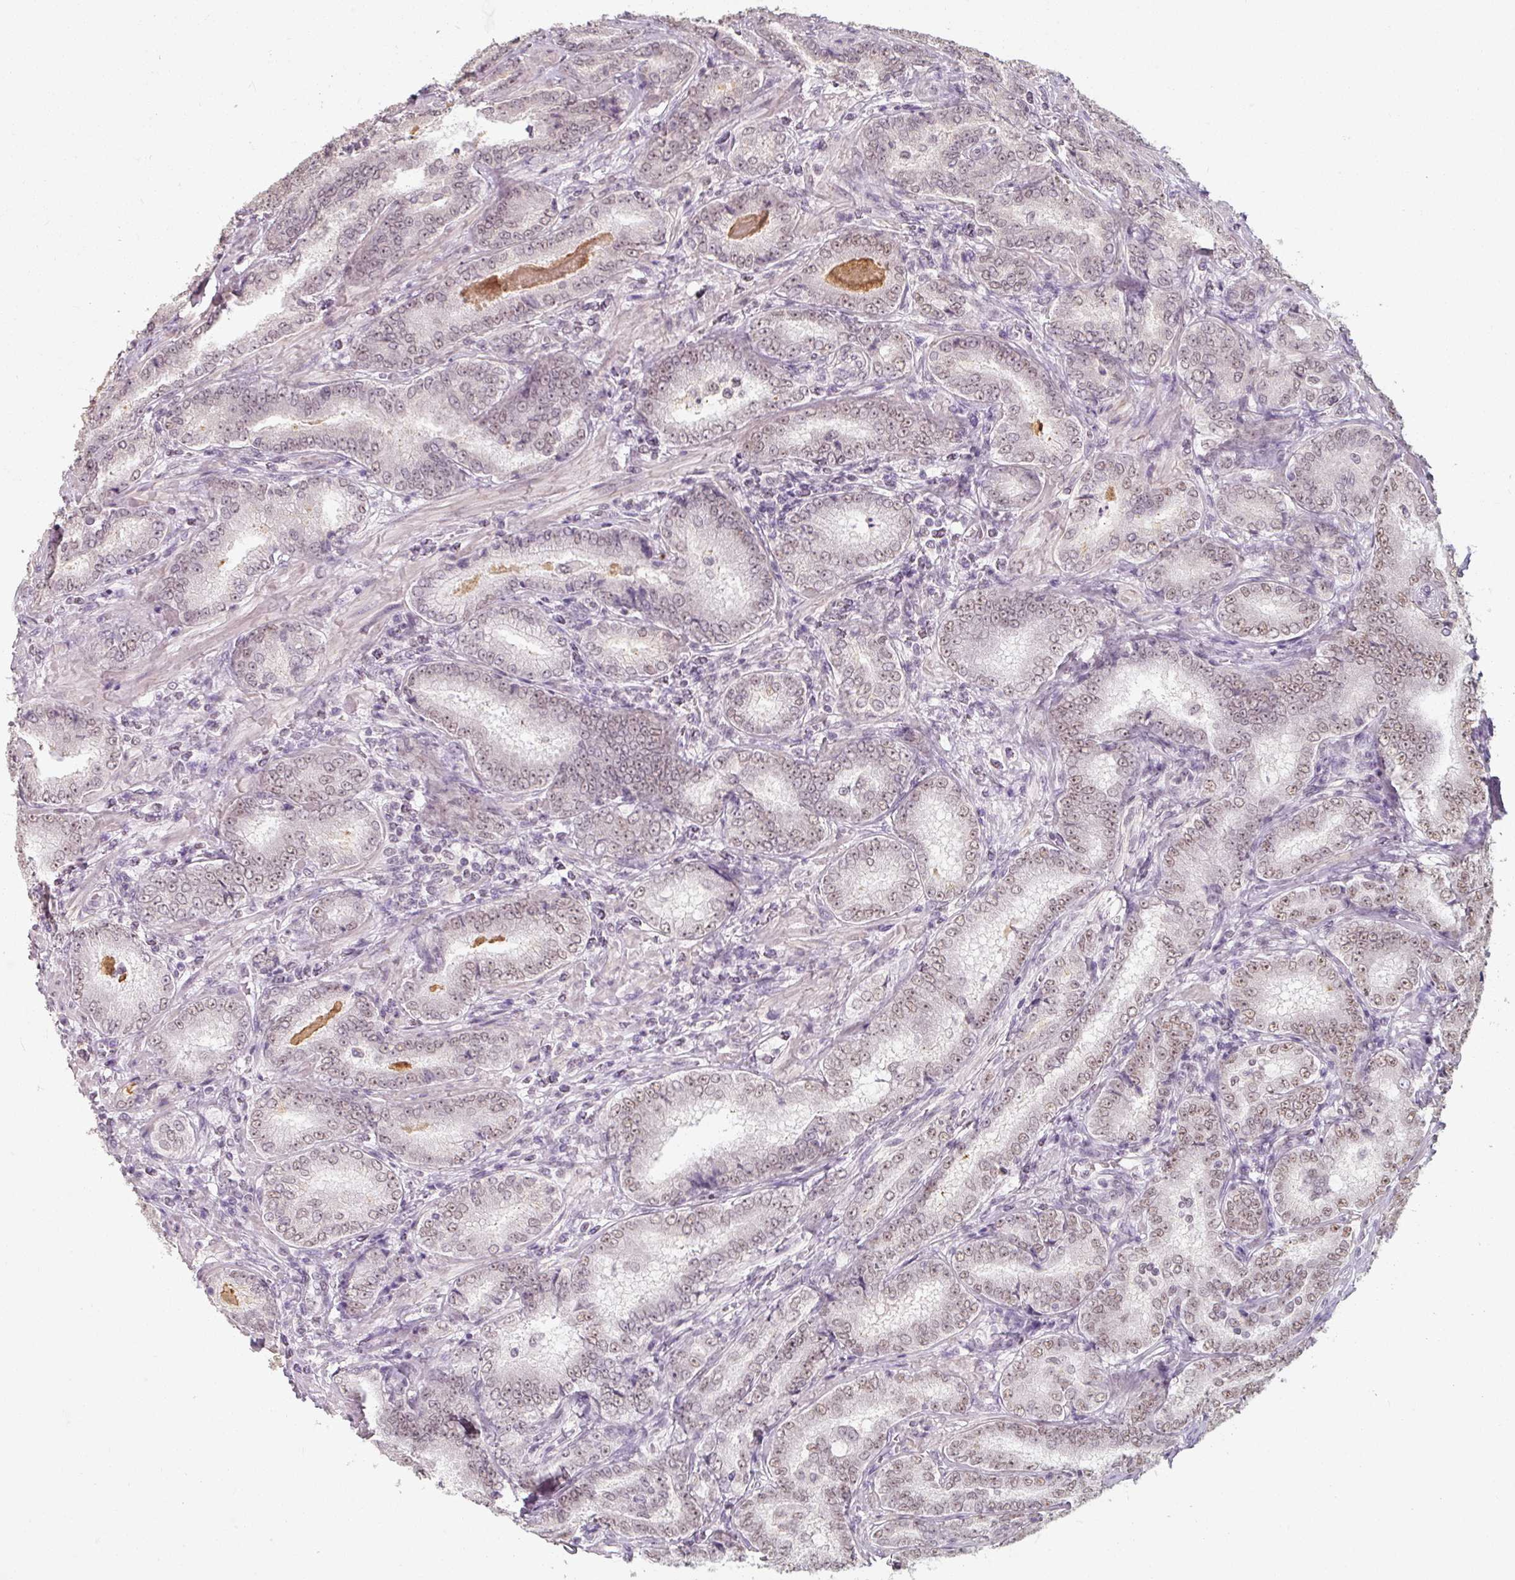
{"staining": {"intensity": "weak", "quantity": "25%-75%", "location": "nuclear"}, "tissue": "prostate cancer", "cell_type": "Tumor cells", "image_type": "cancer", "snomed": [{"axis": "morphology", "description": "Adenocarcinoma, High grade"}, {"axis": "topography", "description": "Prostate"}], "caption": "Human prostate cancer (high-grade adenocarcinoma) stained with a protein marker displays weak staining in tumor cells.", "gene": "ZFTRAF1", "patient": {"sex": "male", "age": 72}}